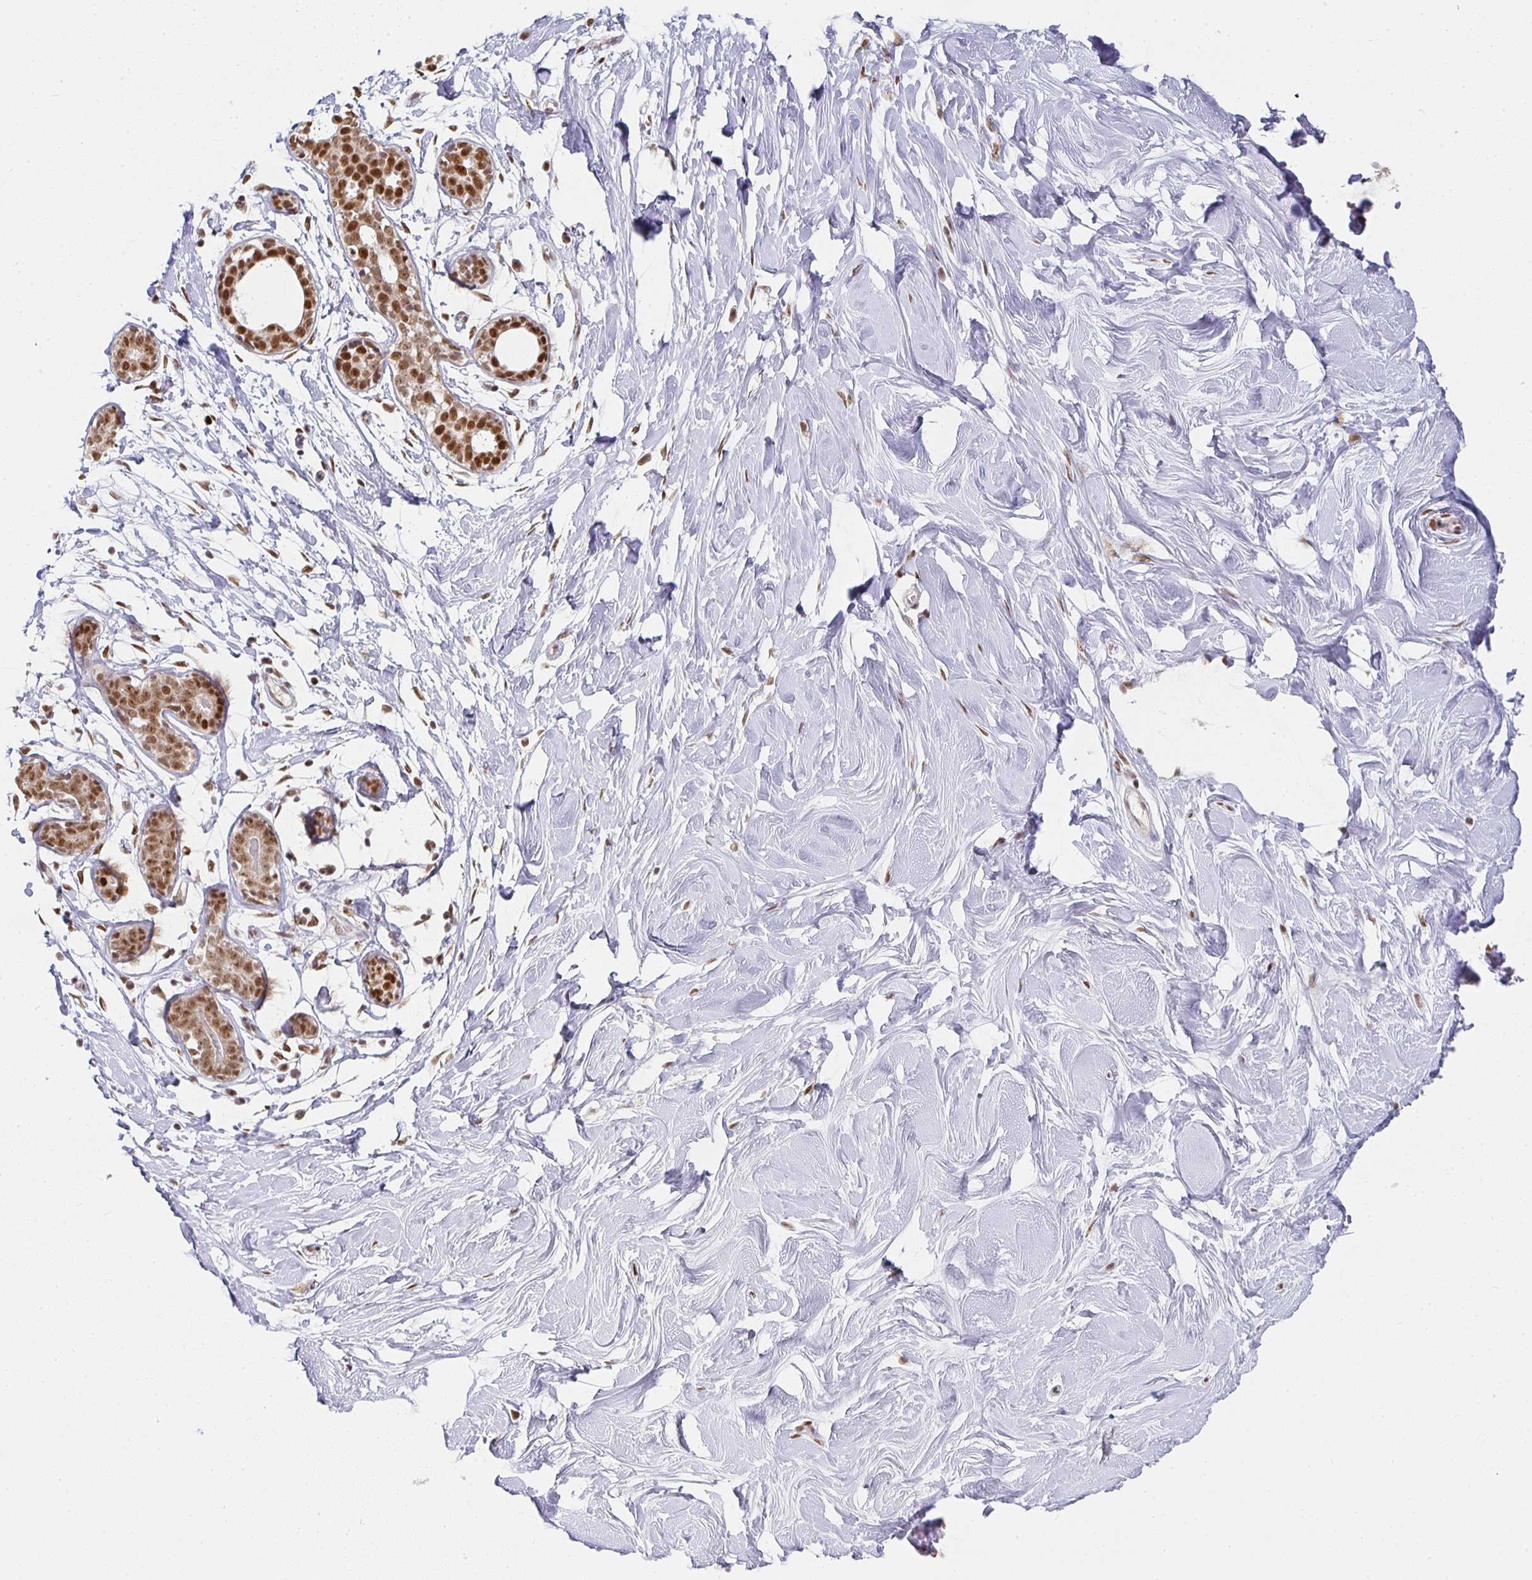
{"staining": {"intensity": "moderate", "quantity": ">75%", "location": "nuclear"}, "tissue": "breast", "cell_type": "Adipocytes", "image_type": "normal", "snomed": [{"axis": "morphology", "description": "Normal tissue, NOS"}, {"axis": "topography", "description": "Breast"}], "caption": "Normal breast was stained to show a protein in brown. There is medium levels of moderate nuclear staining in approximately >75% of adipocytes. (Stains: DAB in brown, nuclei in blue, Microscopy: brightfield microscopy at high magnification).", "gene": "SMARCA2", "patient": {"sex": "female", "age": 27}}